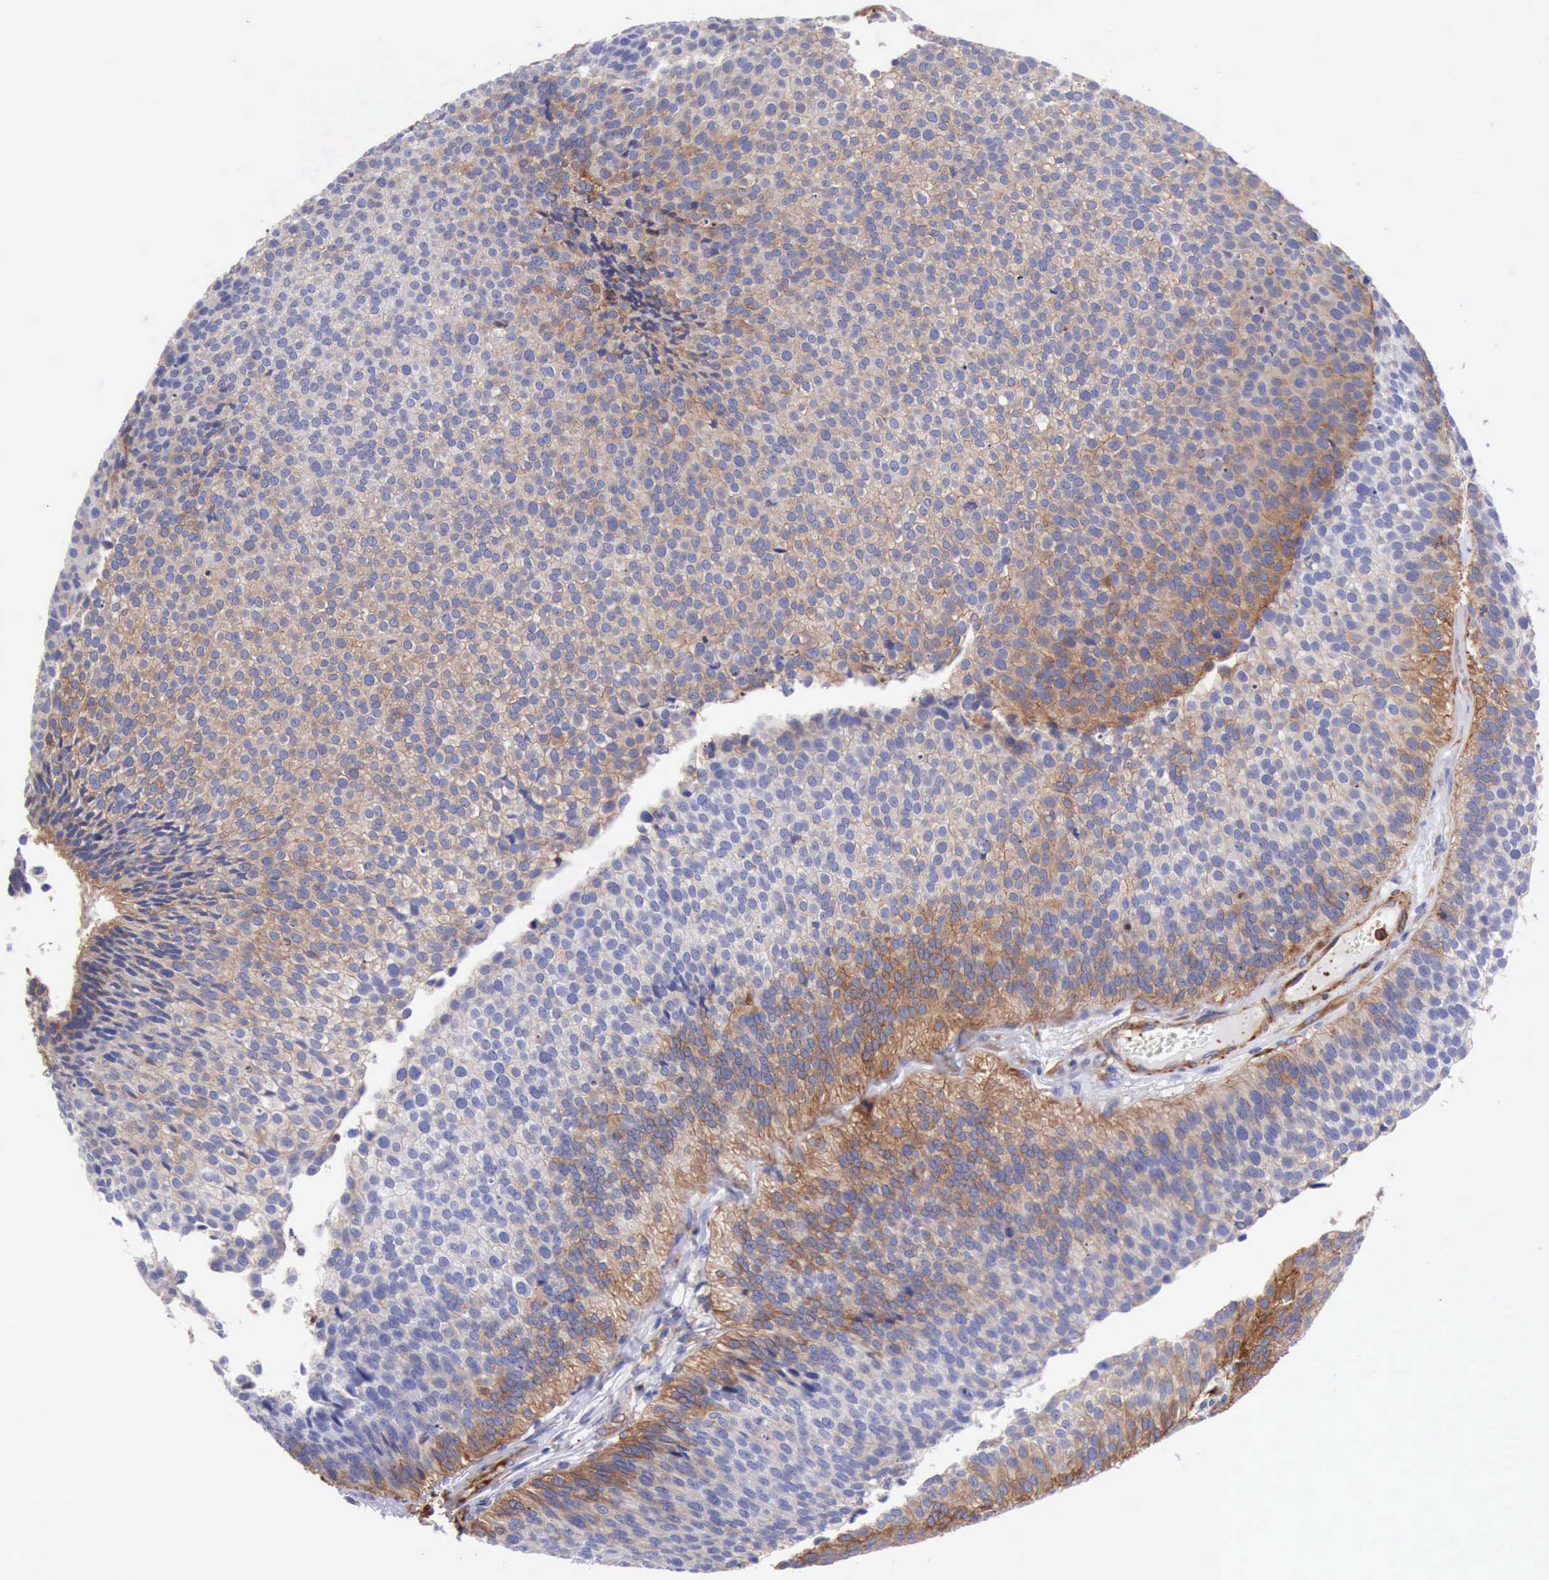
{"staining": {"intensity": "weak", "quantity": ">75%", "location": "cytoplasmic/membranous"}, "tissue": "urothelial cancer", "cell_type": "Tumor cells", "image_type": "cancer", "snomed": [{"axis": "morphology", "description": "Urothelial carcinoma, Low grade"}, {"axis": "topography", "description": "Urinary bladder"}], "caption": "Low-grade urothelial carcinoma was stained to show a protein in brown. There is low levels of weak cytoplasmic/membranous positivity in approximately >75% of tumor cells.", "gene": "FLNA", "patient": {"sex": "male", "age": 84}}